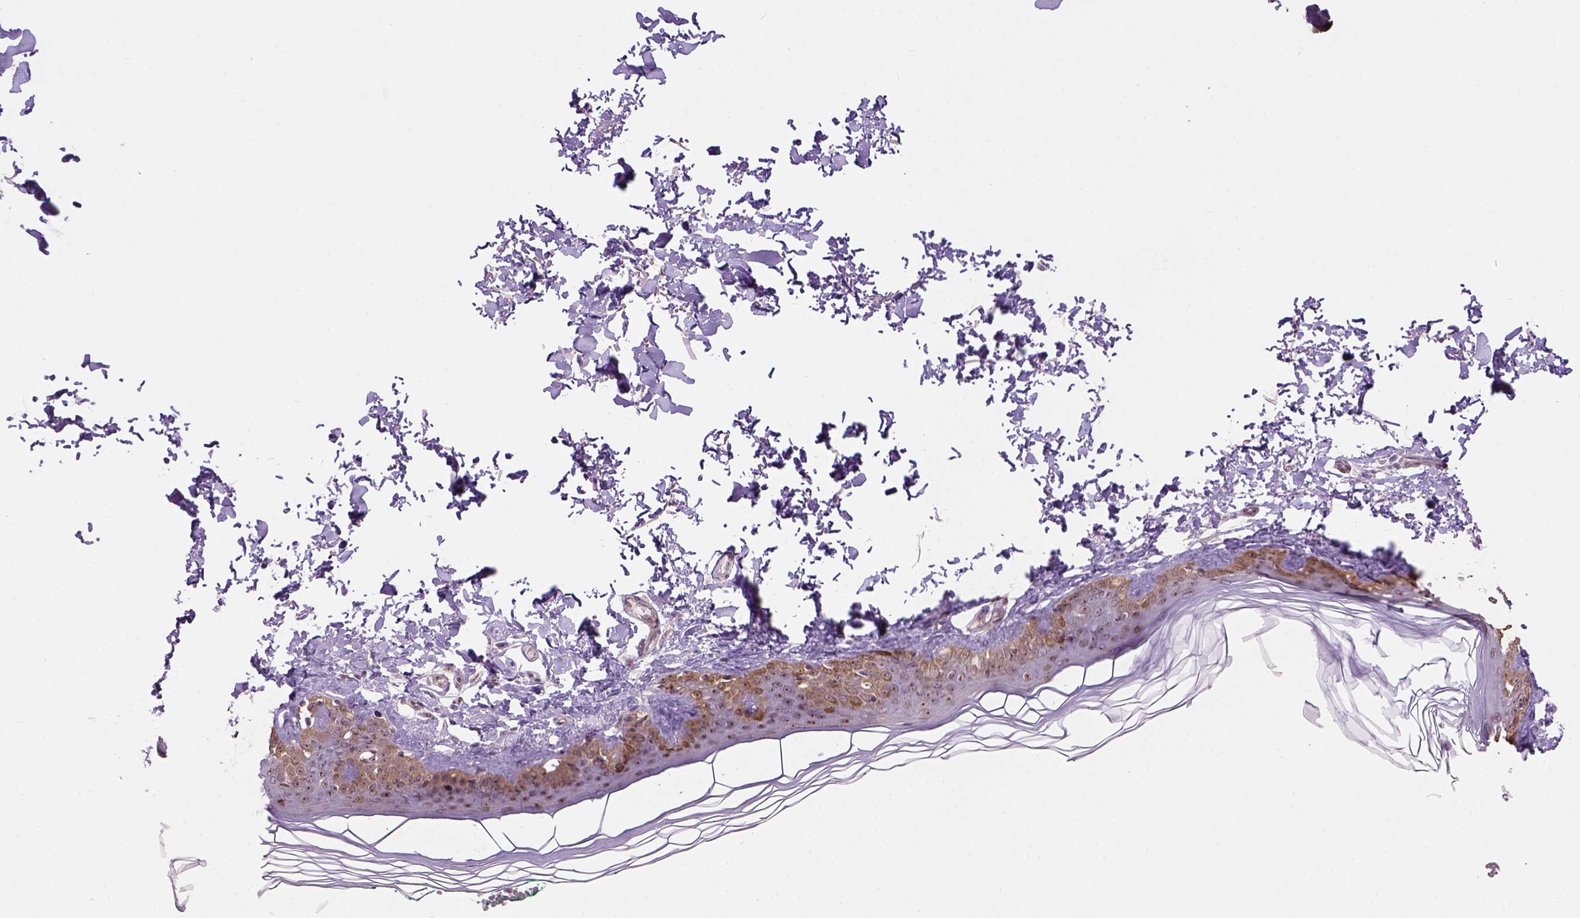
{"staining": {"intensity": "negative", "quantity": "none", "location": "none"}, "tissue": "skin", "cell_type": "Fibroblasts", "image_type": "normal", "snomed": [{"axis": "morphology", "description": "Normal tissue, NOS"}, {"axis": "topography", "description": "Skin"}, {"axis": "topography", "description": "Peripheral nerve tissue"}], "caption": "This histopathology image is of unremarkable skin stained with IHC to label a protein in brown with the nuclei are counter-stained blue. There is no staining in fibroblasts. Brightfield microscopy of IHC stained with DAB (3,3'-diaminobenzidine) (brown) and hematoxylin (blue), captured at high magnification.", "gene": "RRS1", "patient": {"sex": "female", "age": 45}}